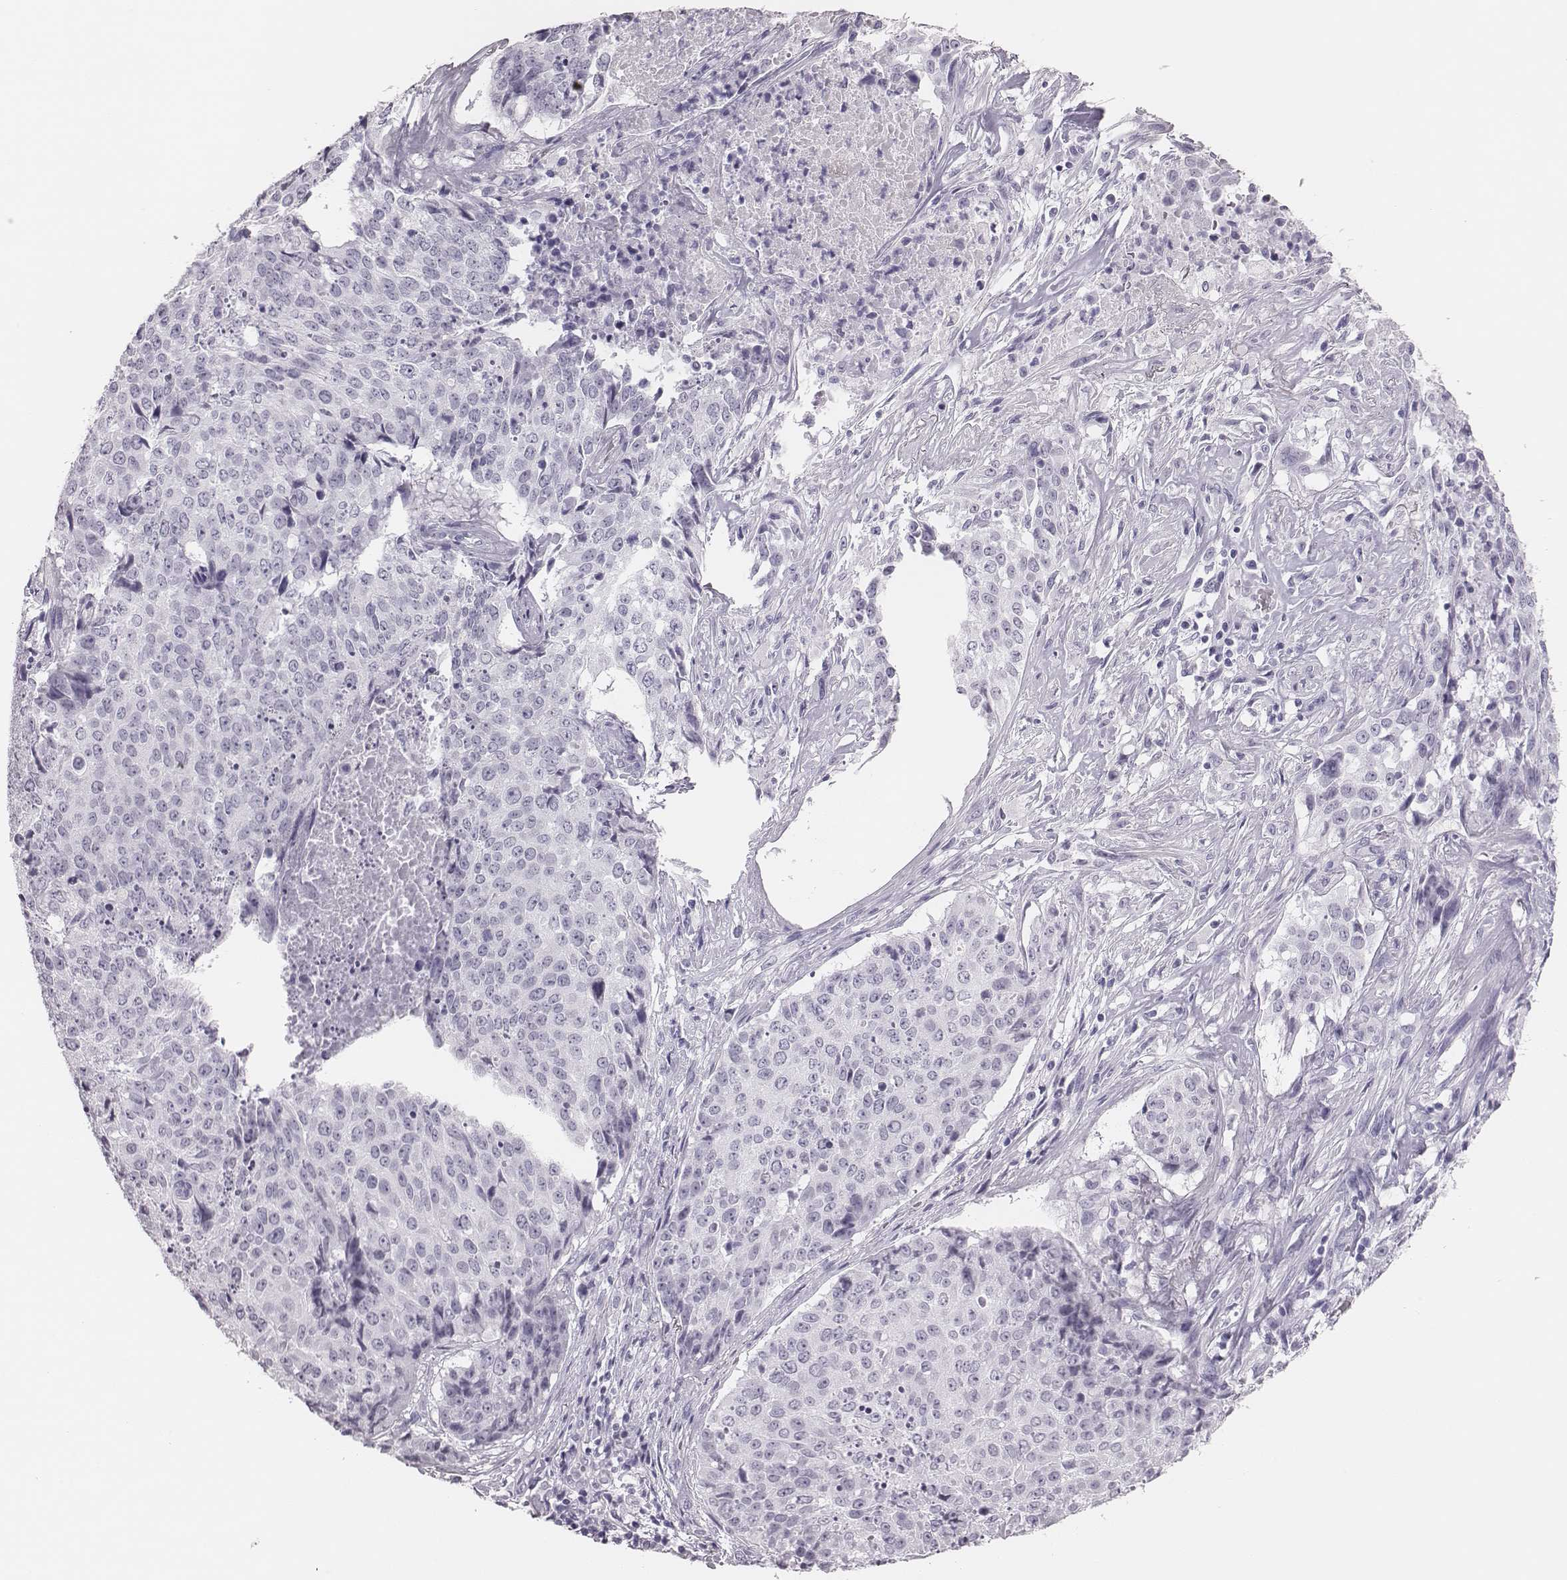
{"staining": {"intensity": "negative", "quantity": "none", "location": "none"}, "tissue": "lung cancer", "cell_type": "Tumor cells", "image_type": "cancer", "snomed": [{"axis": "morphology", "description": "Normal tissue, NOS"}, {"axis": "morphology", "description": "Squamous cell carcinoma, NOS"}, {"axis": "topography", "description": "Bronchus"}, {"axis": "topography", "description": "Lung"}], "caption": "Tumor cells are negative for brown protein staining in lung cancer. Brightfield microscopy of IHC stained with DAB (3,3'-diaminobenzidine) (brown) and hematoxylin (blue), captured at high magnification.", "gene": "H1-6", "patient": {"sex": "male", "age": 64}}